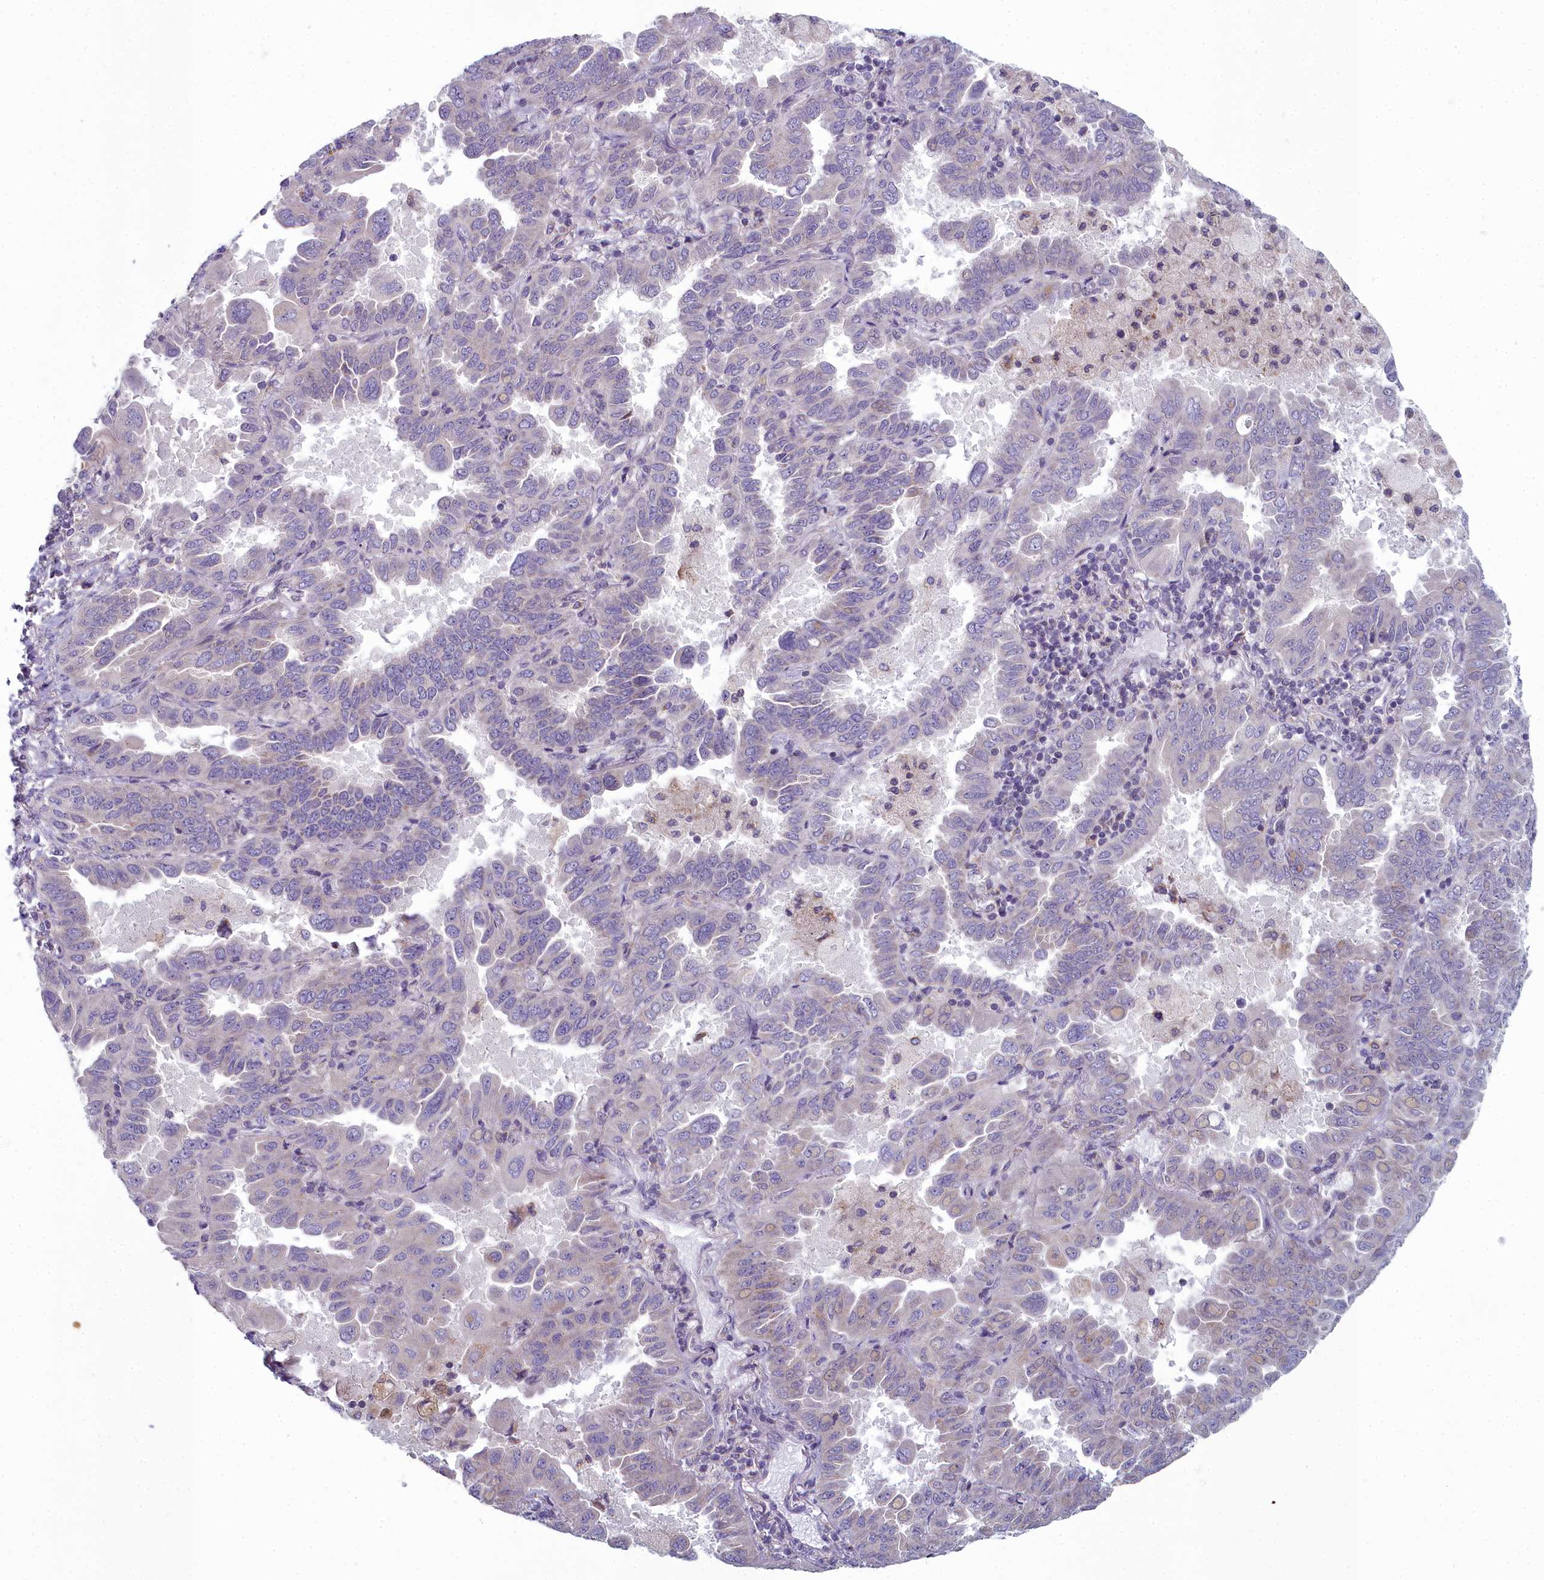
{"staining": {"intensity": "negative", "quantity": "none", "location": "none"}, "tissue": "lung cancer", "cell_type": "Tumor cells", "image_type": "cancer", "snomed": [{"axis": "morphology", "description": "Adenocarcinoma, NOS"}, {"axis": "topography", "description": "Lung"}], "caption": "An image of human lung cancer is negative for staining in tumor cells. (Stains: DAB immunohistochemistry with hematoxylin counter stain, Microscopy: brightfield microscopy at high magnification).", "gene": "INSYN2A", "patient": {"sex": "male", "age": 64}}